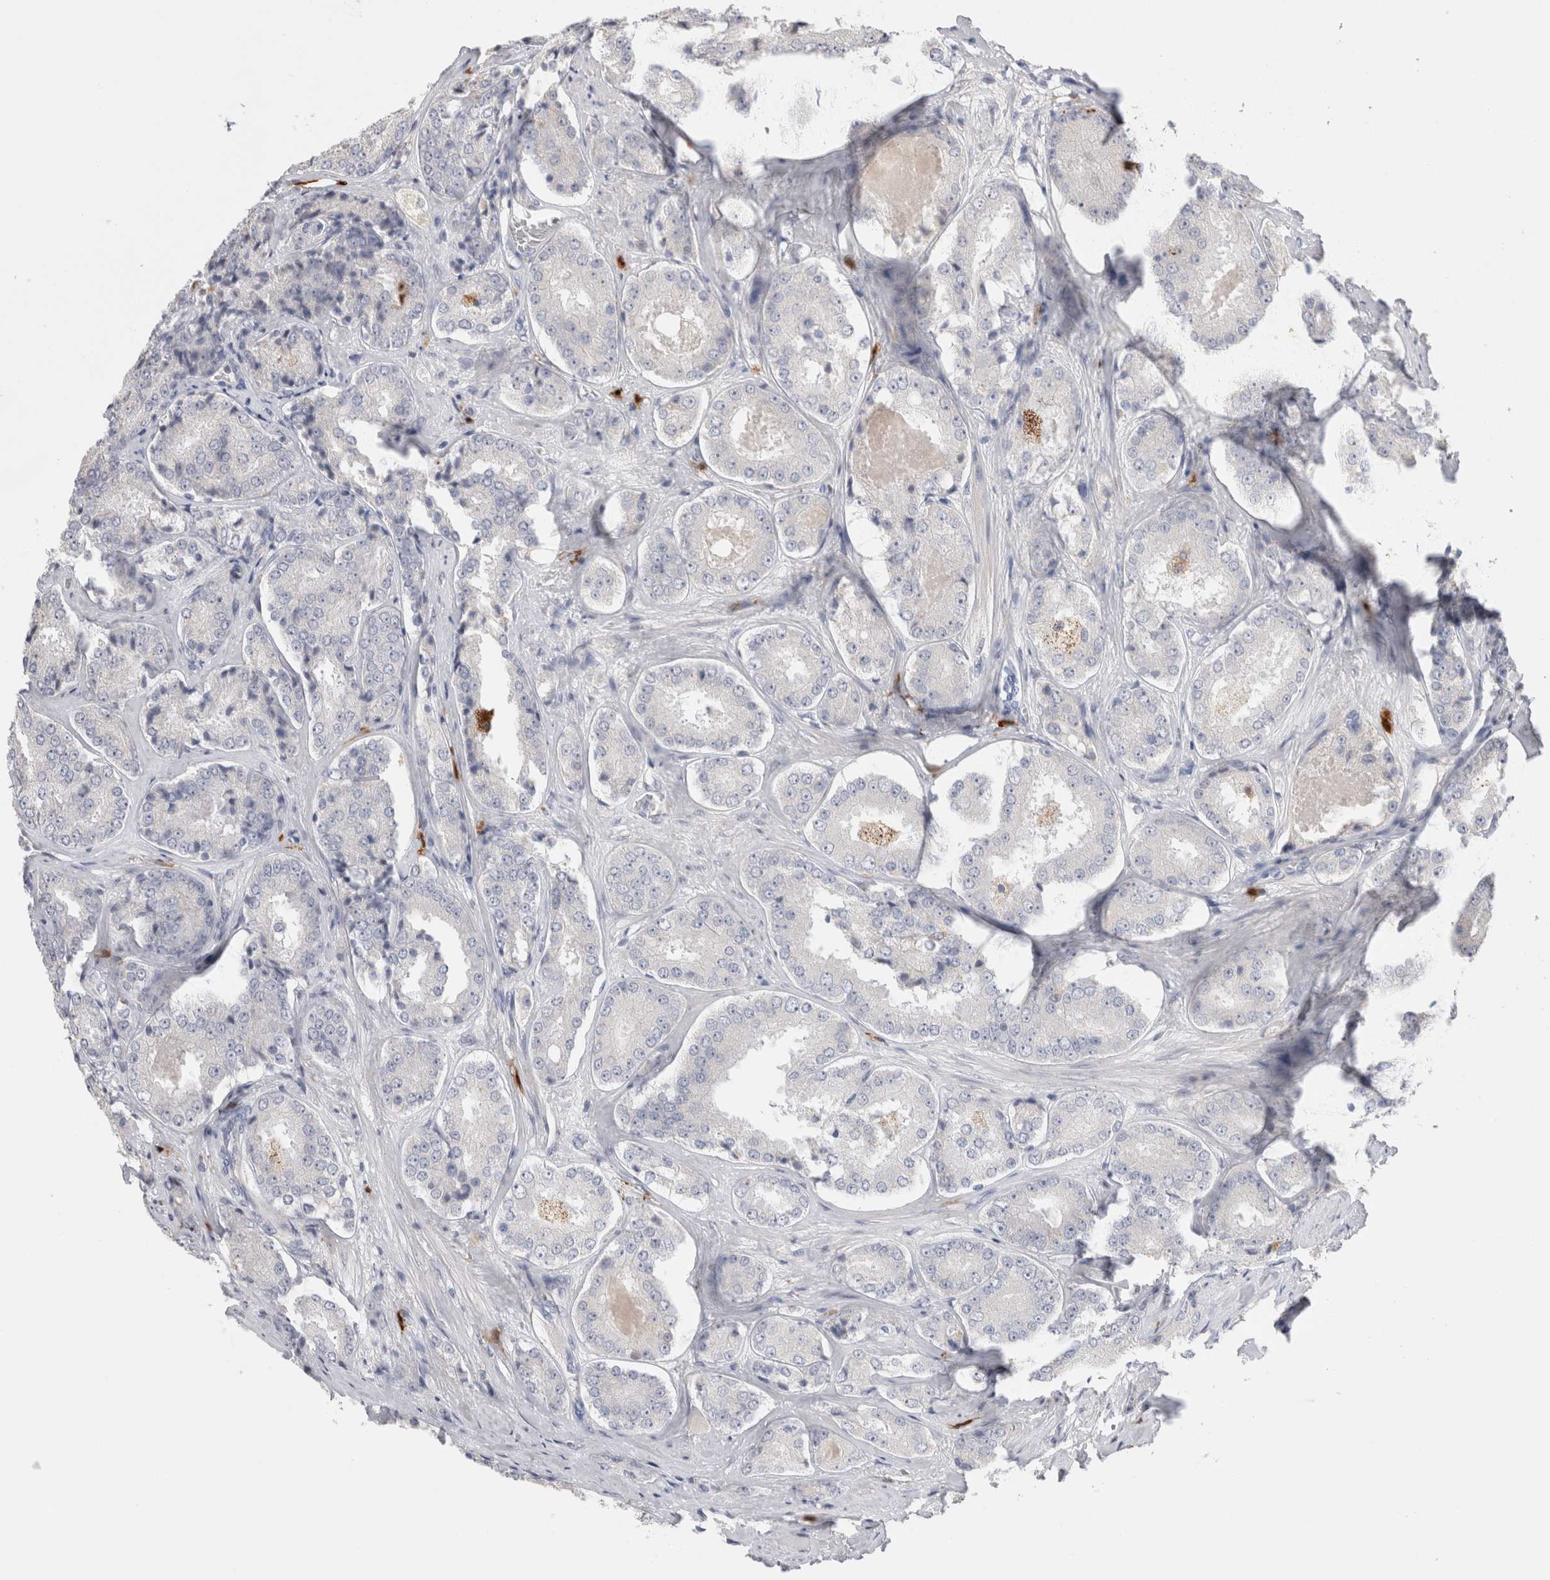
{"staining": {"intensity": "negative", "quantity": "none", "location": "none"}, "tissue": "prostate cancer", "cell_type": "Tumor cells", "image_type": "cancer", "snomed": [{"axis": "morphology", "description": "Adenocarcinoma, High grade"}, {"axis": "topography", "description": "Prostate"}], "caption": "Prostate cancer was stained to show a protein in brown. There is no significant staining in tumor cells.", "gene": "HPGDS", "patient": {"sex": "male", "age": 65}}